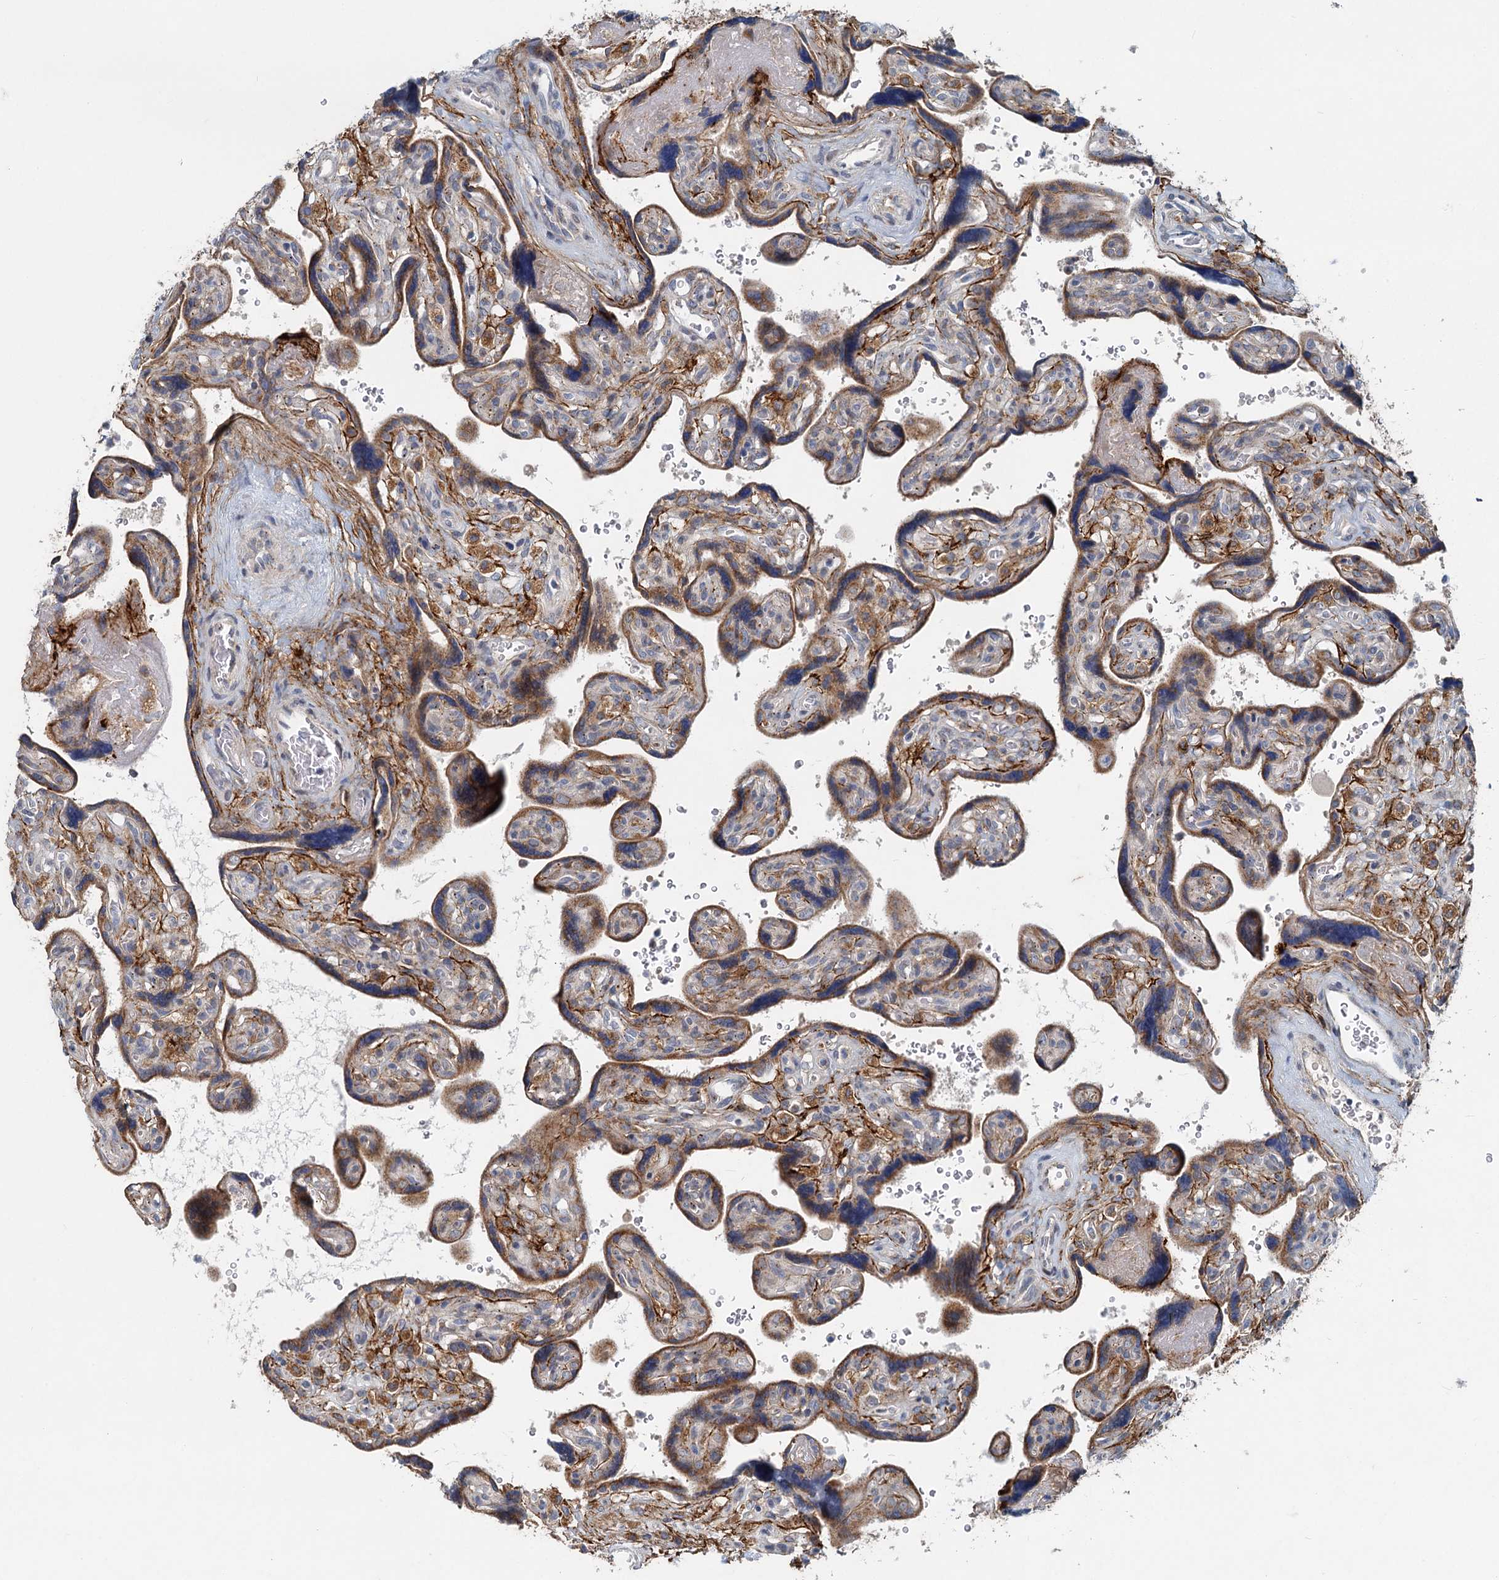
{"staining": {"intensity": "moderate", "quantity": ">75%", "location": "cytoplasmic/membranous"}, "tissue": "placenta", "cell_type": "Trophoblastic cells", "image_type": "normal", "snomed": [{"axis": "morphology", "description": "Normal tissue, NOS"}, {"axis": "topography", "description": "Placenta"}], "caption": "Moderate cytoplasmic/membranous staining for a protein is appreciated in about >75% of trophoblastic cells of normal placenta using IHC.", "gene": "ADCY2", "patient": {"sex": "female", "age": 39}}